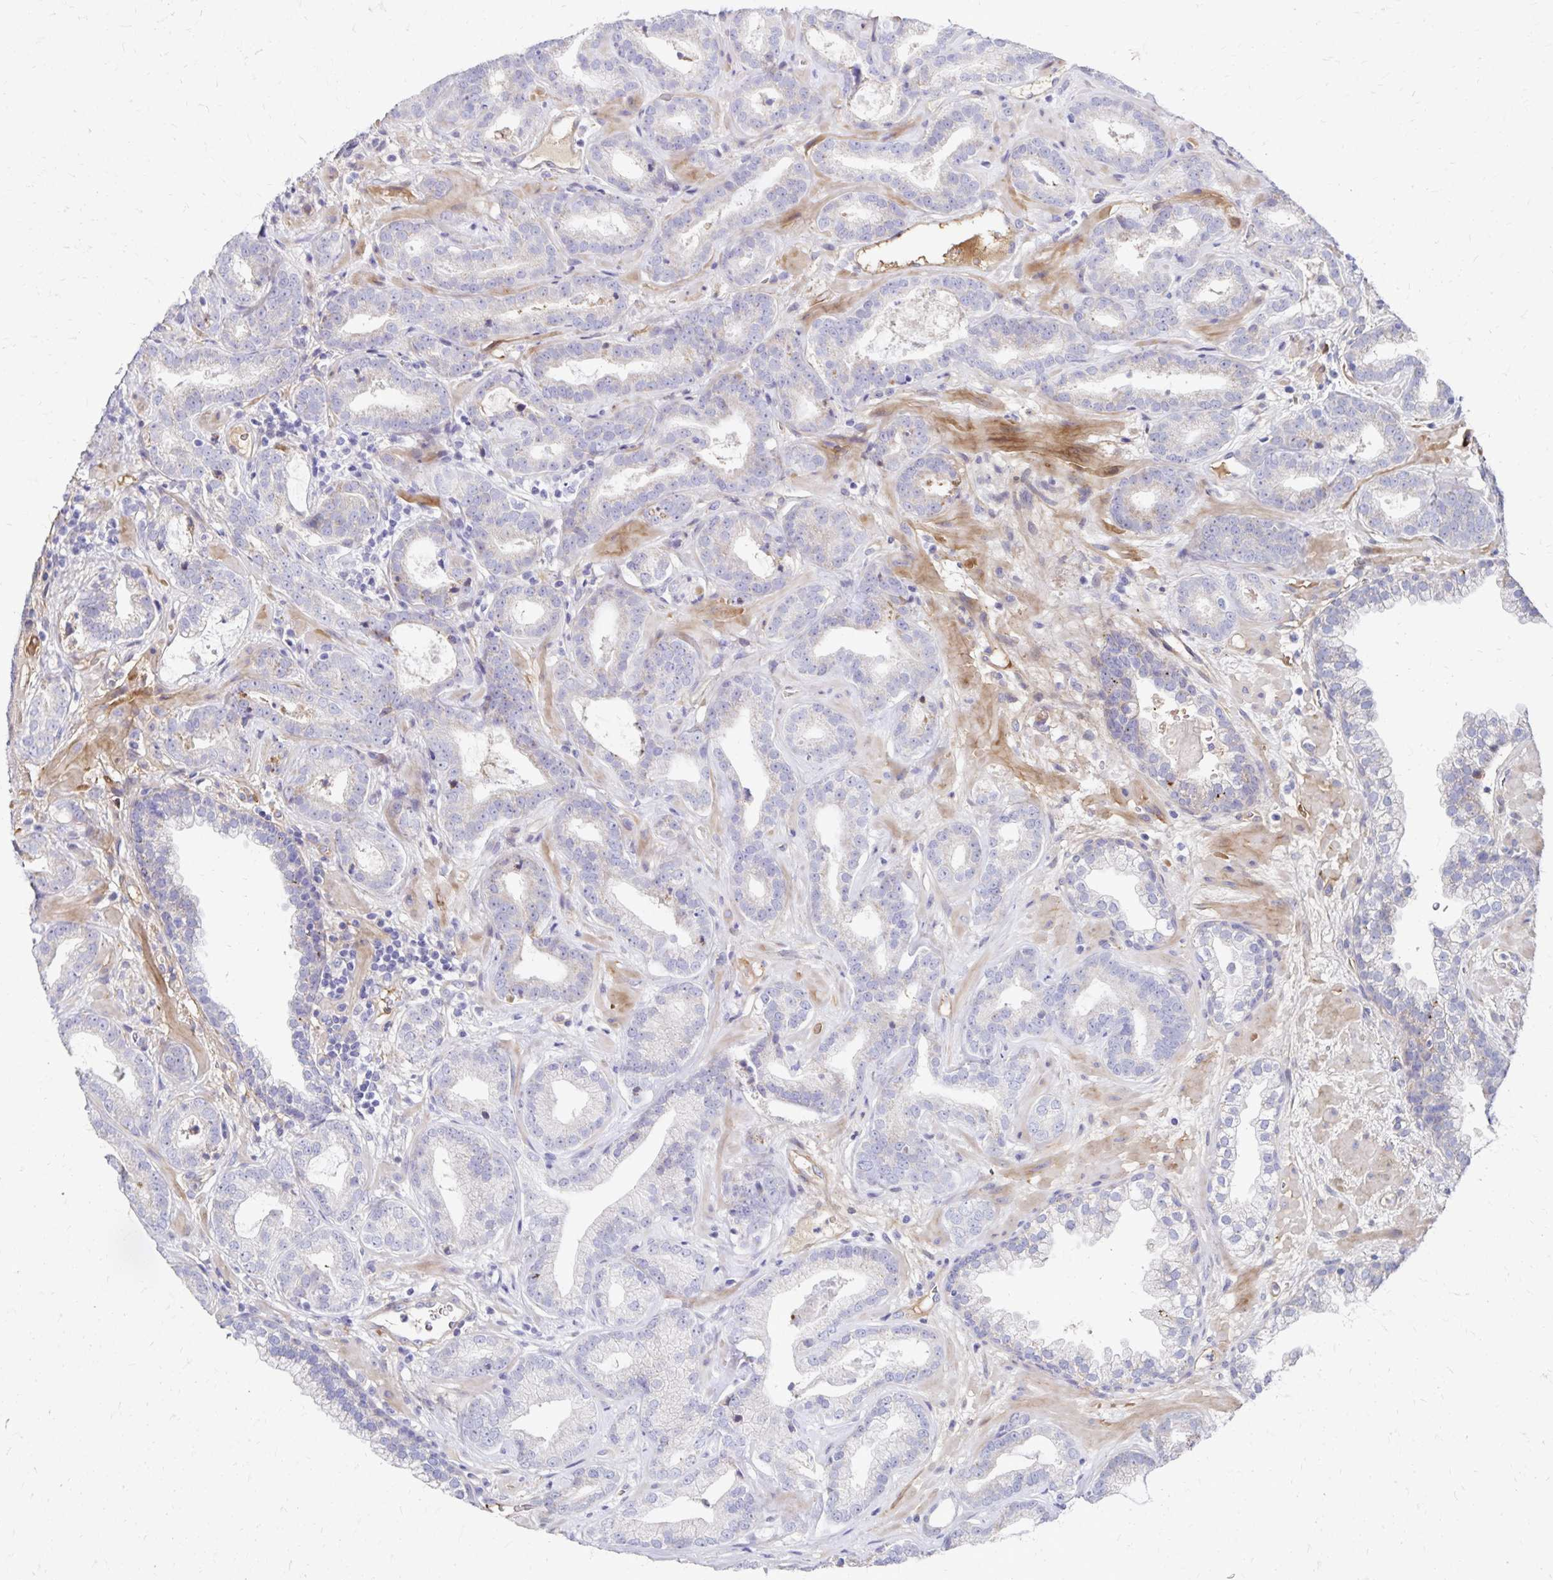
{"staining": {"intensity": "negative", "quantity": "none", "location": "none"}, "tissue": "prostate cancer", "cell_type": "Tumor cells", "image_type": "cancer", "snomed": [{"axis": "morphology", "description": "Adenocarcinoma, Low grade"}, {"axis": "topography", "description": "Prostate"}], "caption": "High magnification brightfield microscopy of prostate cancer (adenocarcinoma (low-grade)) stained with DAB (3,3'-diaminobenzidine) (brown) and counterstained with hematoxylin (blue): tumor cells show no significant positivity.", "gene": "NECAP1", "patient": {"sex": "male", "age": 62}}